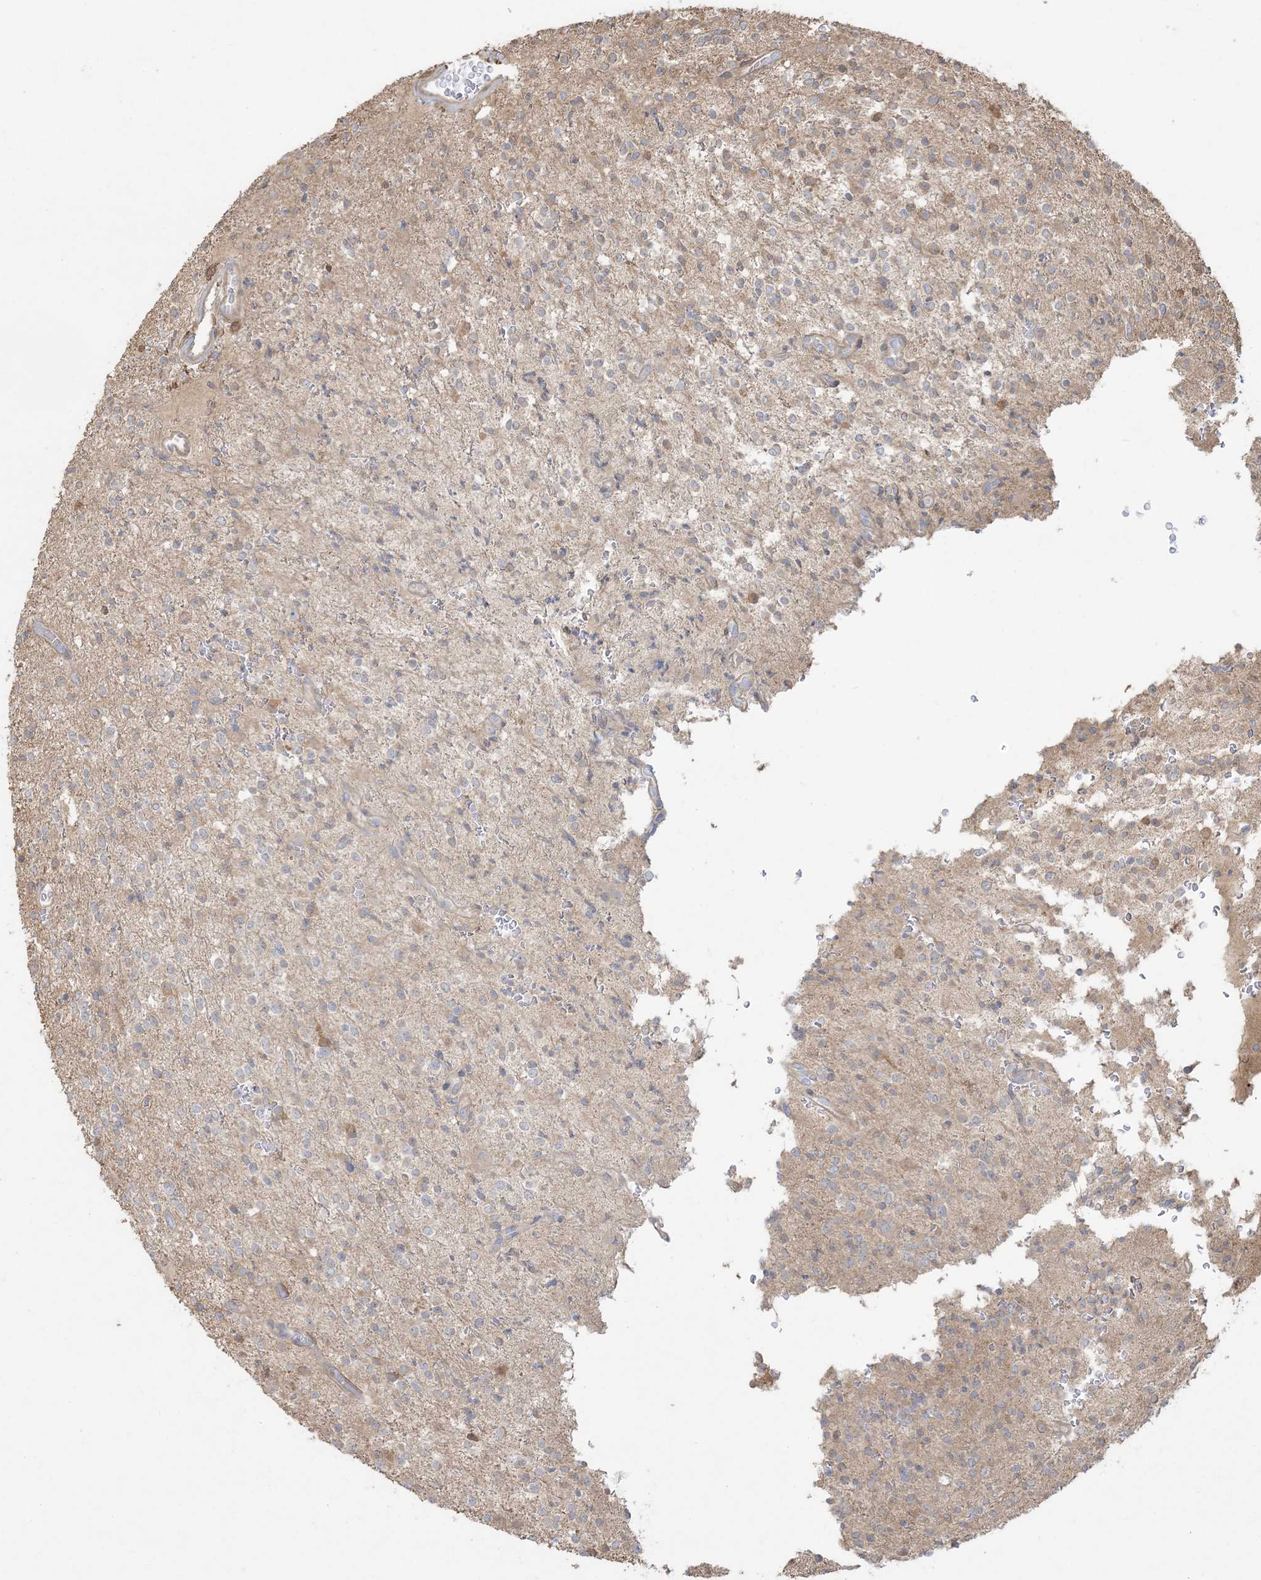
{"staining": {"intensity": "weak", "quantity": "<25%", "location": "cytoplasmic/membranous"}, "tissue": "glioma", "cell_type": "Tumor cells", "image_type": "cancer", "snomed": [{"axis": "morphology", "description": "Glioma, malignant, High grade"}, {"axis": "topography", "description": "Brain"}], "caption": "A photomicrograph of high-grade glioma (malignant) stained for a protein displays no brown staining in tumor cells.", "gene": "HNMT", "patient": {"sex": "male", "age": 34}}